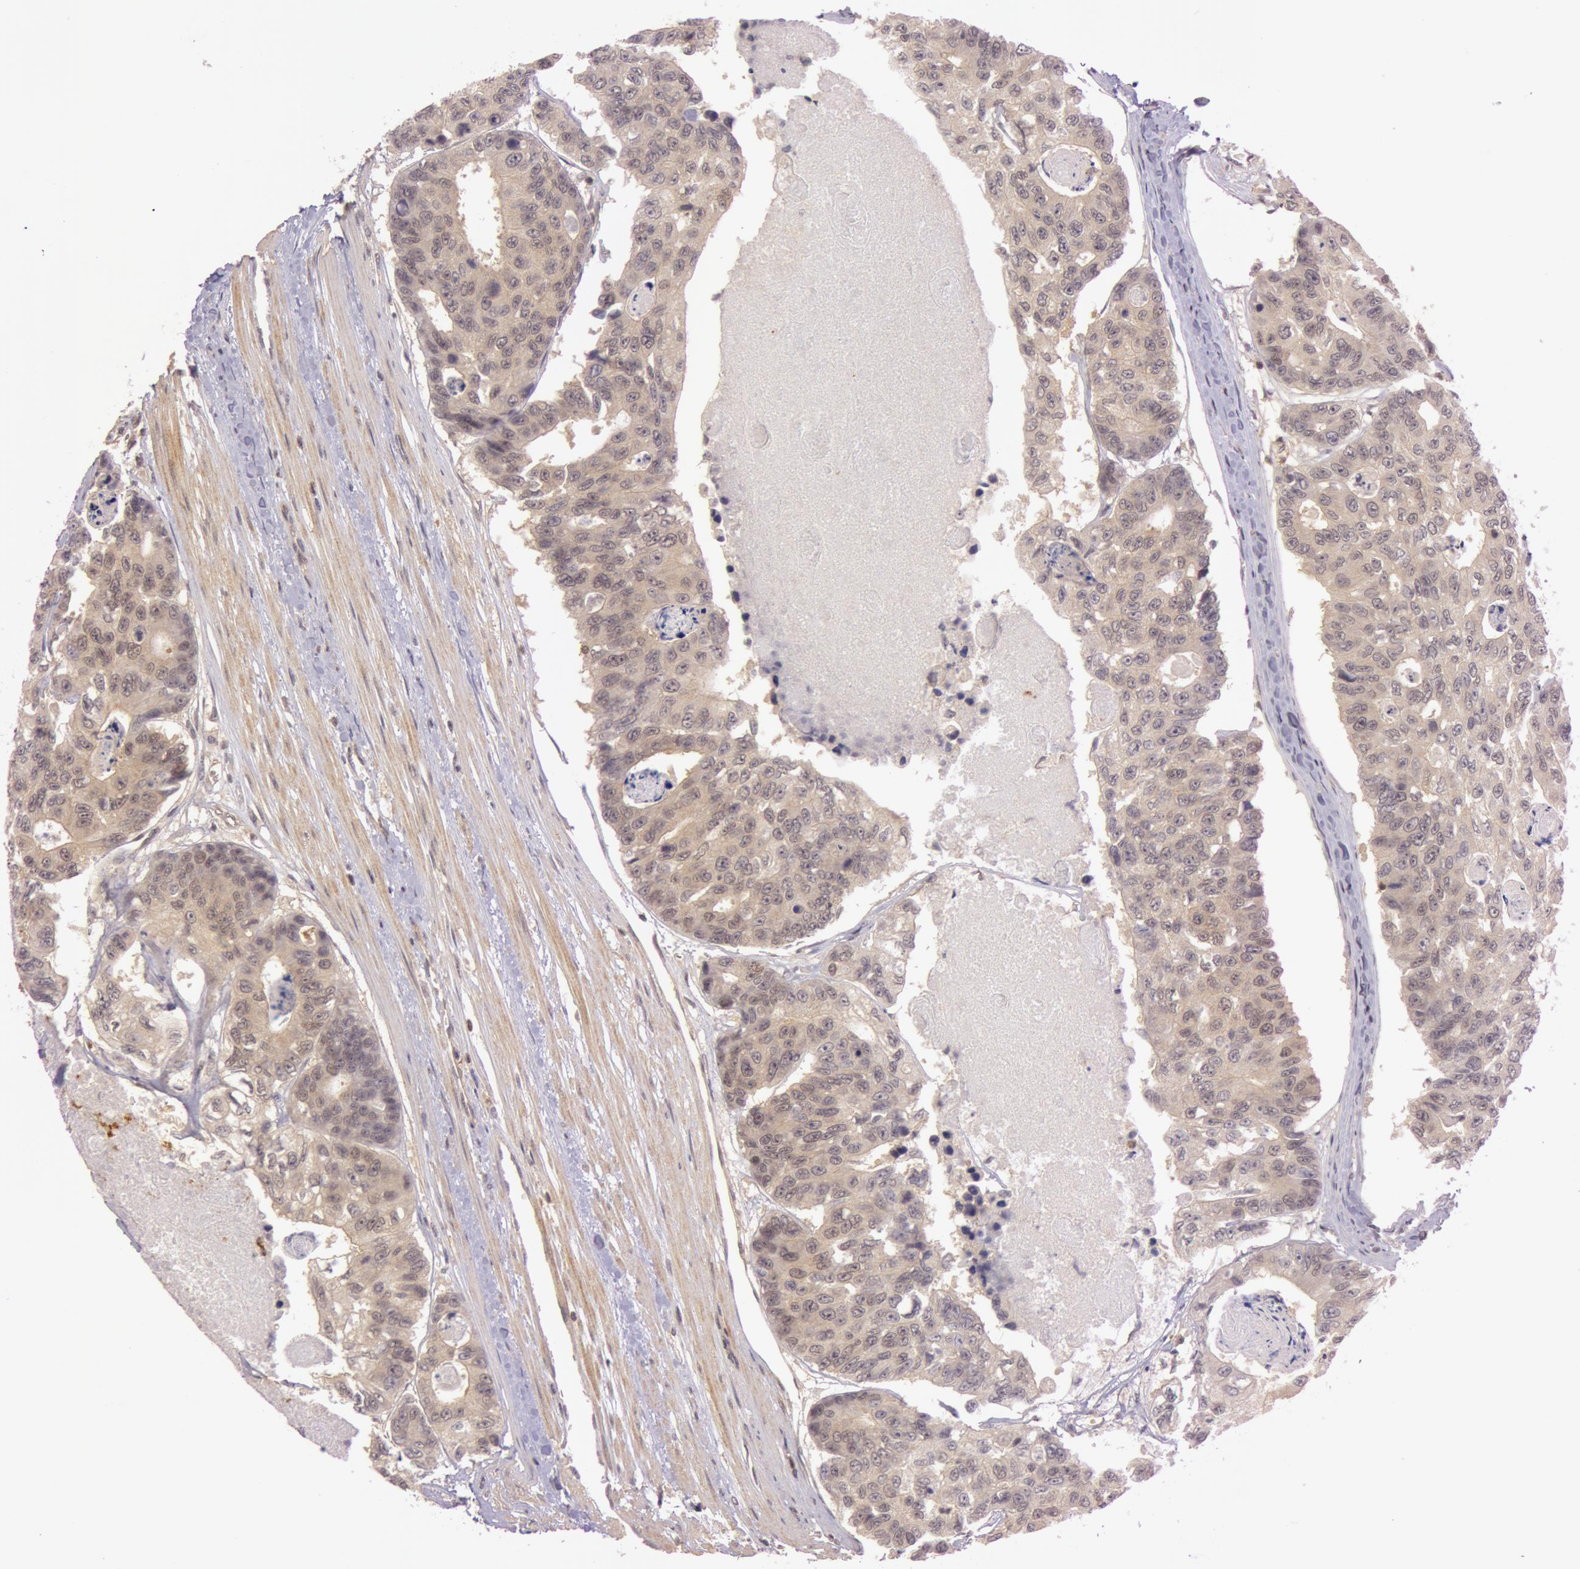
{"staining": {"intensity": "weak", "quantity": ">75%", "location": "cytoplasmic/membranous"}, "tissue": "colorectal cancer", "cell_type": "Tumor cells", "image_type": "cancer", "snomed": [{"axis": "morphology", "description": "Adenocarcinoma, NOS"}, {"axis": "topography", "description": "Colon"}], "caption": "Immunohistochemistry (IHC) photomicrograph of neoplastic tissue: human colorectal cancer (adenocarcinoma) stained using immunohistochemistry (IHC) demonstrates low levels of weak protein expression localized specifically in the cytoplasmic/membranous of tumor cells, appearing as a cytoplasmic/membranous brown color.", "gene": "ATG2B", "patient": {"sex": "female", "age": 86}}